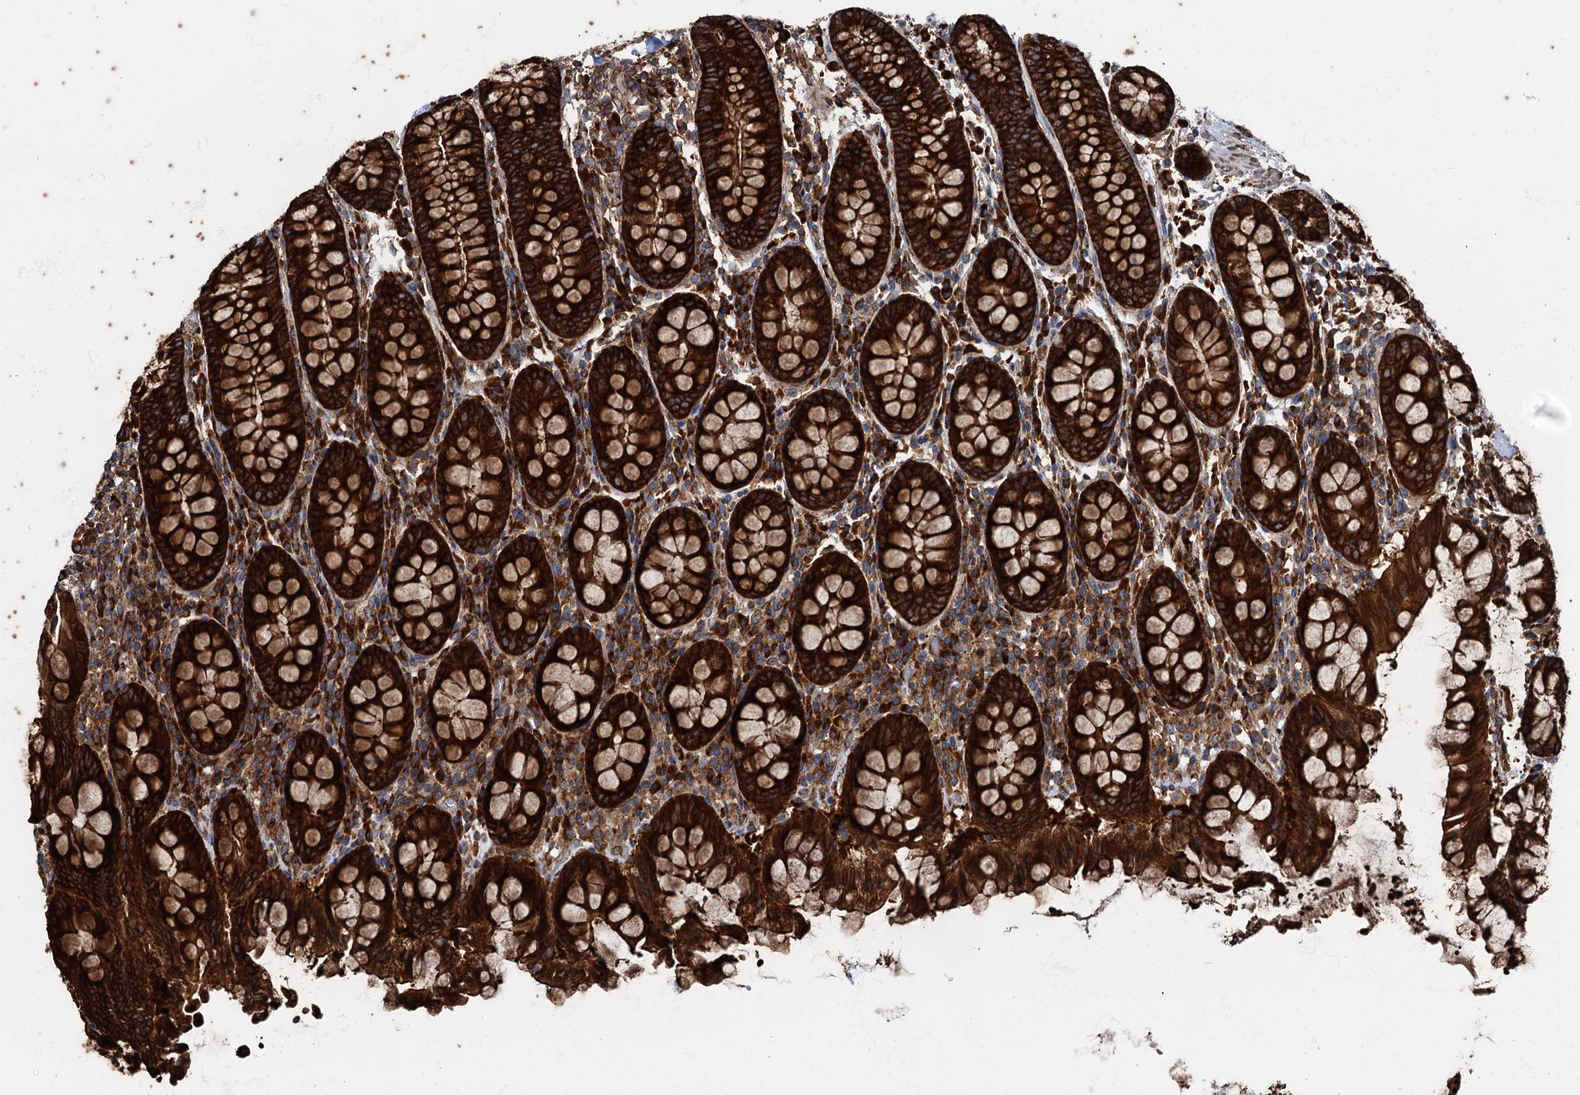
{"staining": {"intensity": "moderate", "quantity": ">75%", "location": "cytoplasmic/membranous"}, "tissue": "colon", "cell_type": "Endothelial cells", "image_type": "normal", "snomed": [{"axis": "morphology", "description": "Normal tissue, NOS"}, {"axis": "topography", "description": "Colon"}], "caption": "Immunohistochemistry image of benign colon stained for a protein (brown), which shows medium levels of moderate cytoplasmic/membranous staining in approximately >75% of endothelial cells.", "gene": "ATP2C1", "patient": {"sex": "female", "age": 79}}